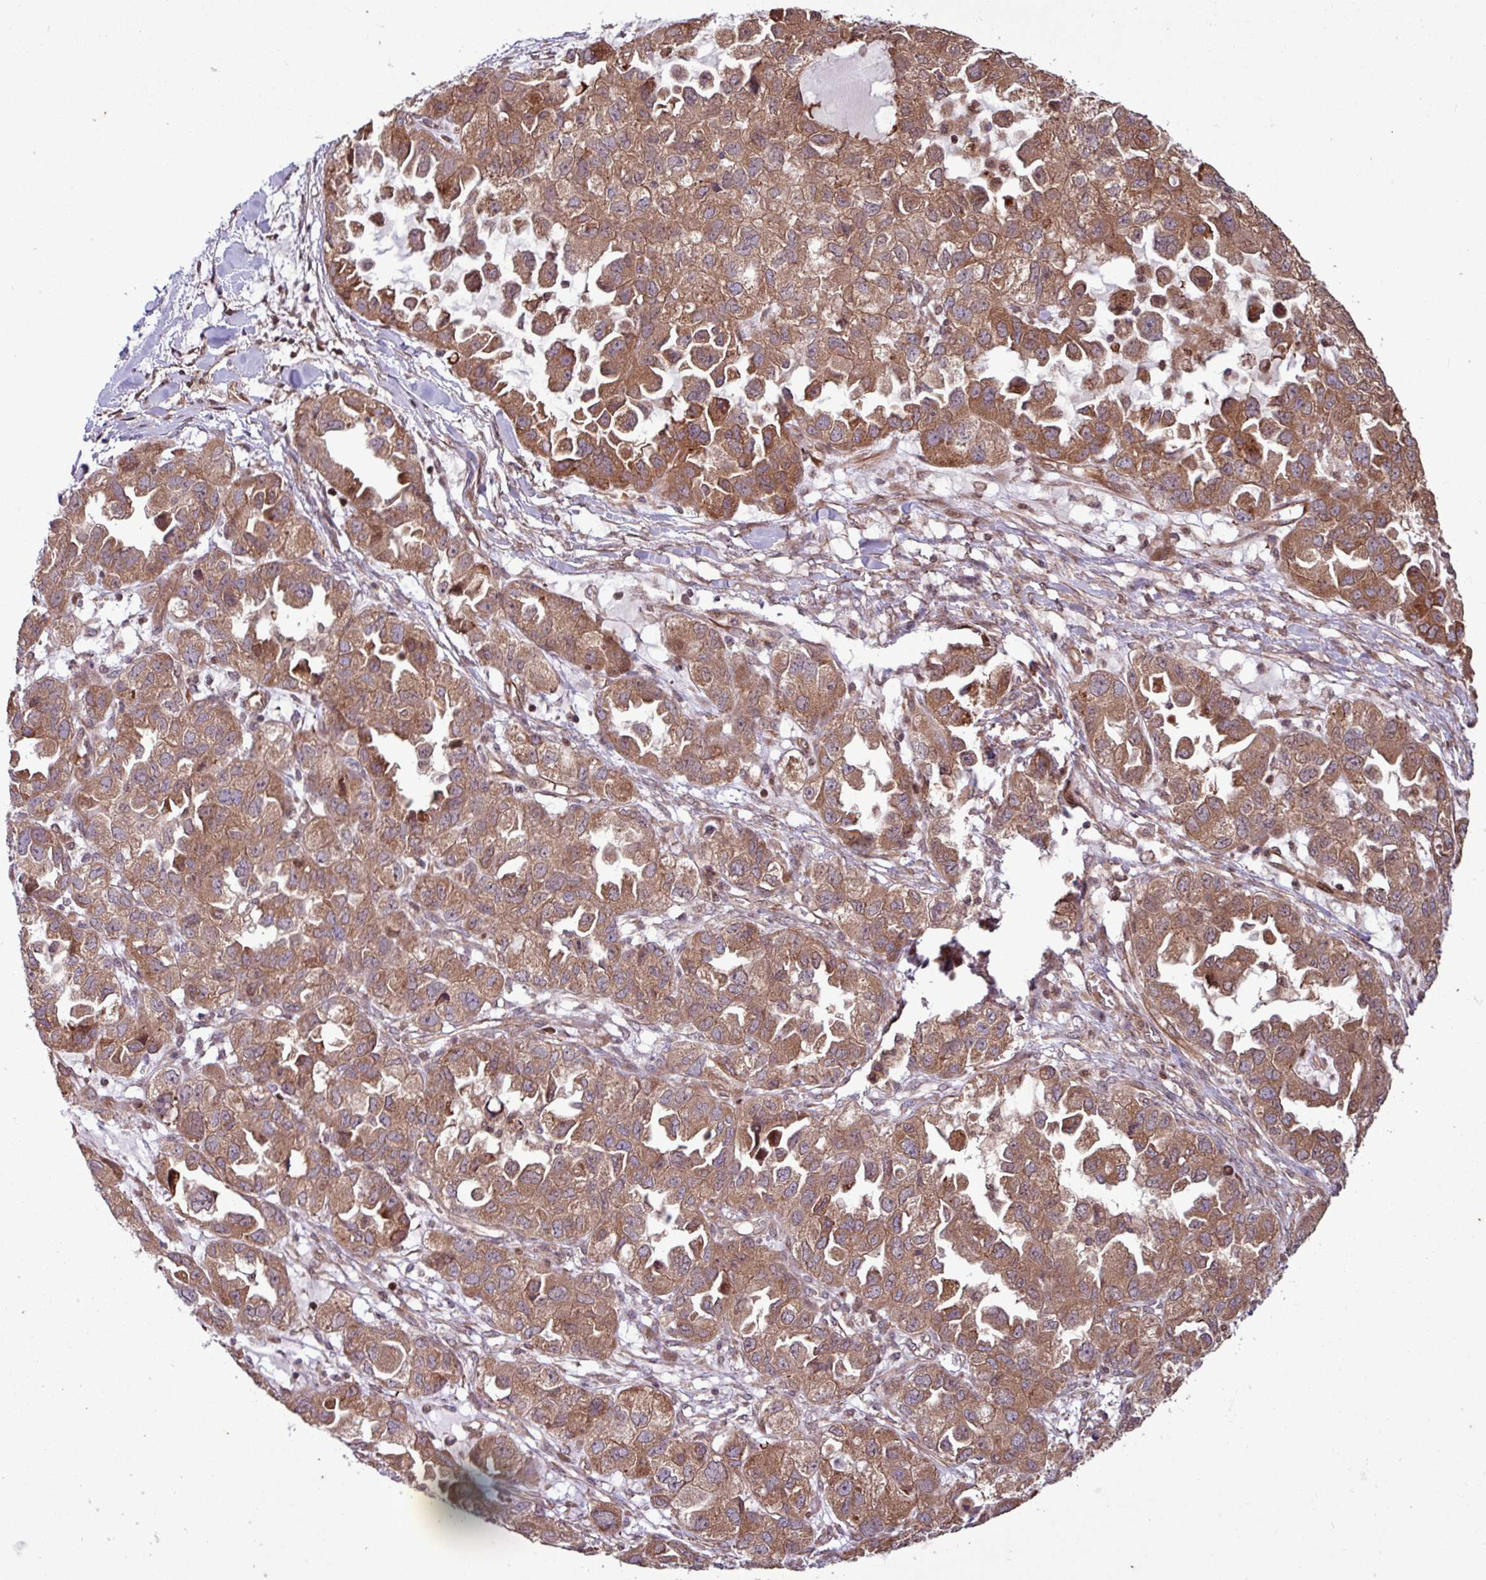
{"staining": {"intensity": "moderate", "quantity": ">75%", "location": "cytoplasmic/membranous,nuclear"}, "tissue": "ovarian cancer", "cell_type": "Tumor cells", "image_type": "cancer", "snomed": [{"axis": "morphology", "description": "Cystadenocarcinoma, serous, NOS"}, {"axis": "topography", "description": "Ovary"}], "caption": "A high-resolution micrograph shows immunohistochemistry (IHC) staining of ovarian cancer (serous cystadenocarcinoma), which shows moderate cytoplasmic/membranous and nuclear positivity in about >75% of tumor cells.", "gene": "PDPR", "patient": {"sex": "female", "age": 84}}